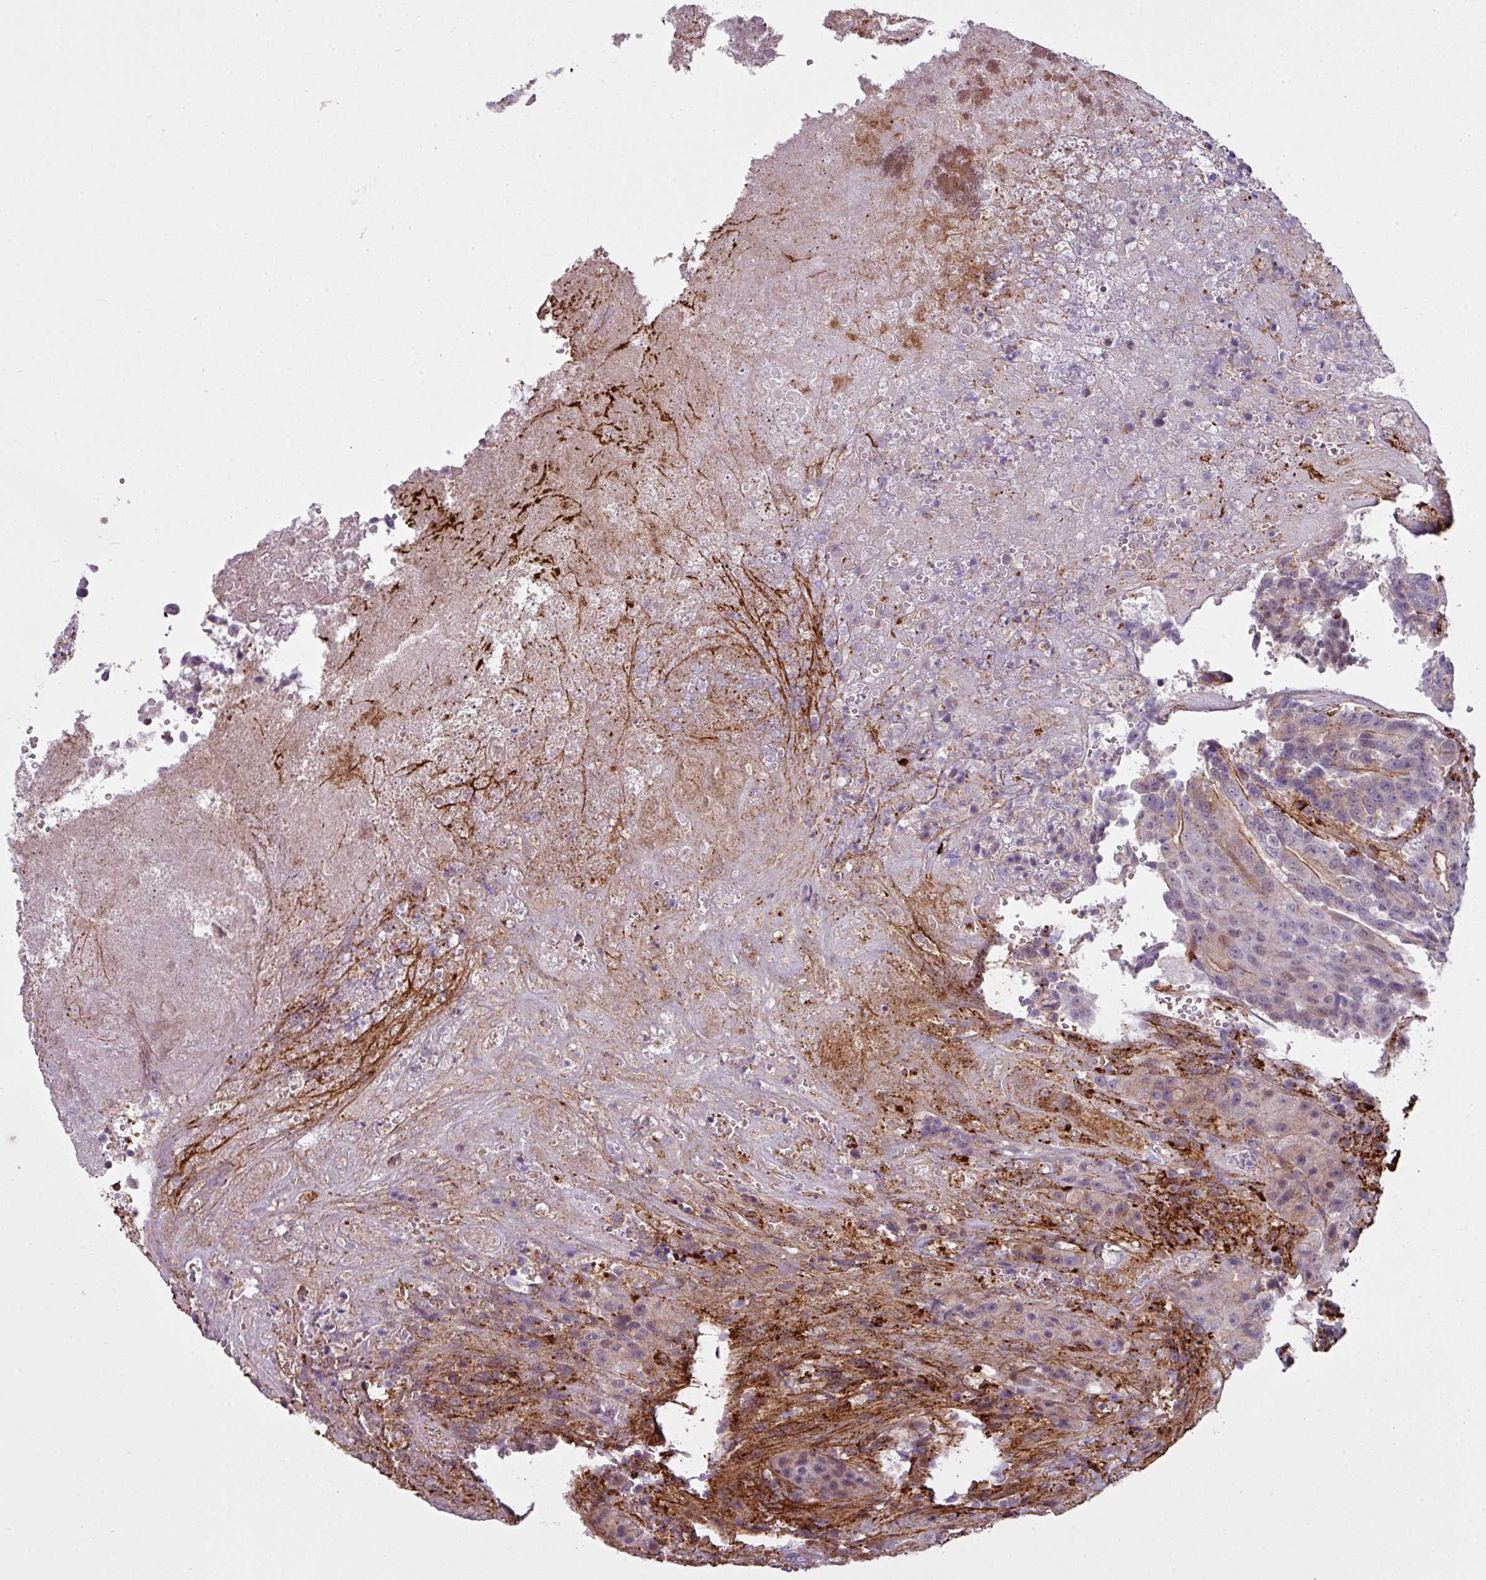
{"staining": {"intensity": "weak", "quantity": "<25%", "location": "cytoplasmic/membranous"}, "tissue": "colorectal cancer", "cell_type": "Tumor cells", "image_type": "cancer", "snomed": [{"axis": "morphology", "description": "Adenocarcinoma, NOS"}, {"axis": "topography", "description": "Rectum"}], "caption": "Protein analysis of colorectal adenocarcinoma exhibits no significant positivity in tumor cells. The staining was performed using DAB to visualize the protein expression in brown, while the nuclei were stained in blue with hematoxylin (Magnification: 20x).", "gene": "COL8A1", "patient": {"sex": "male", "age": 69}}